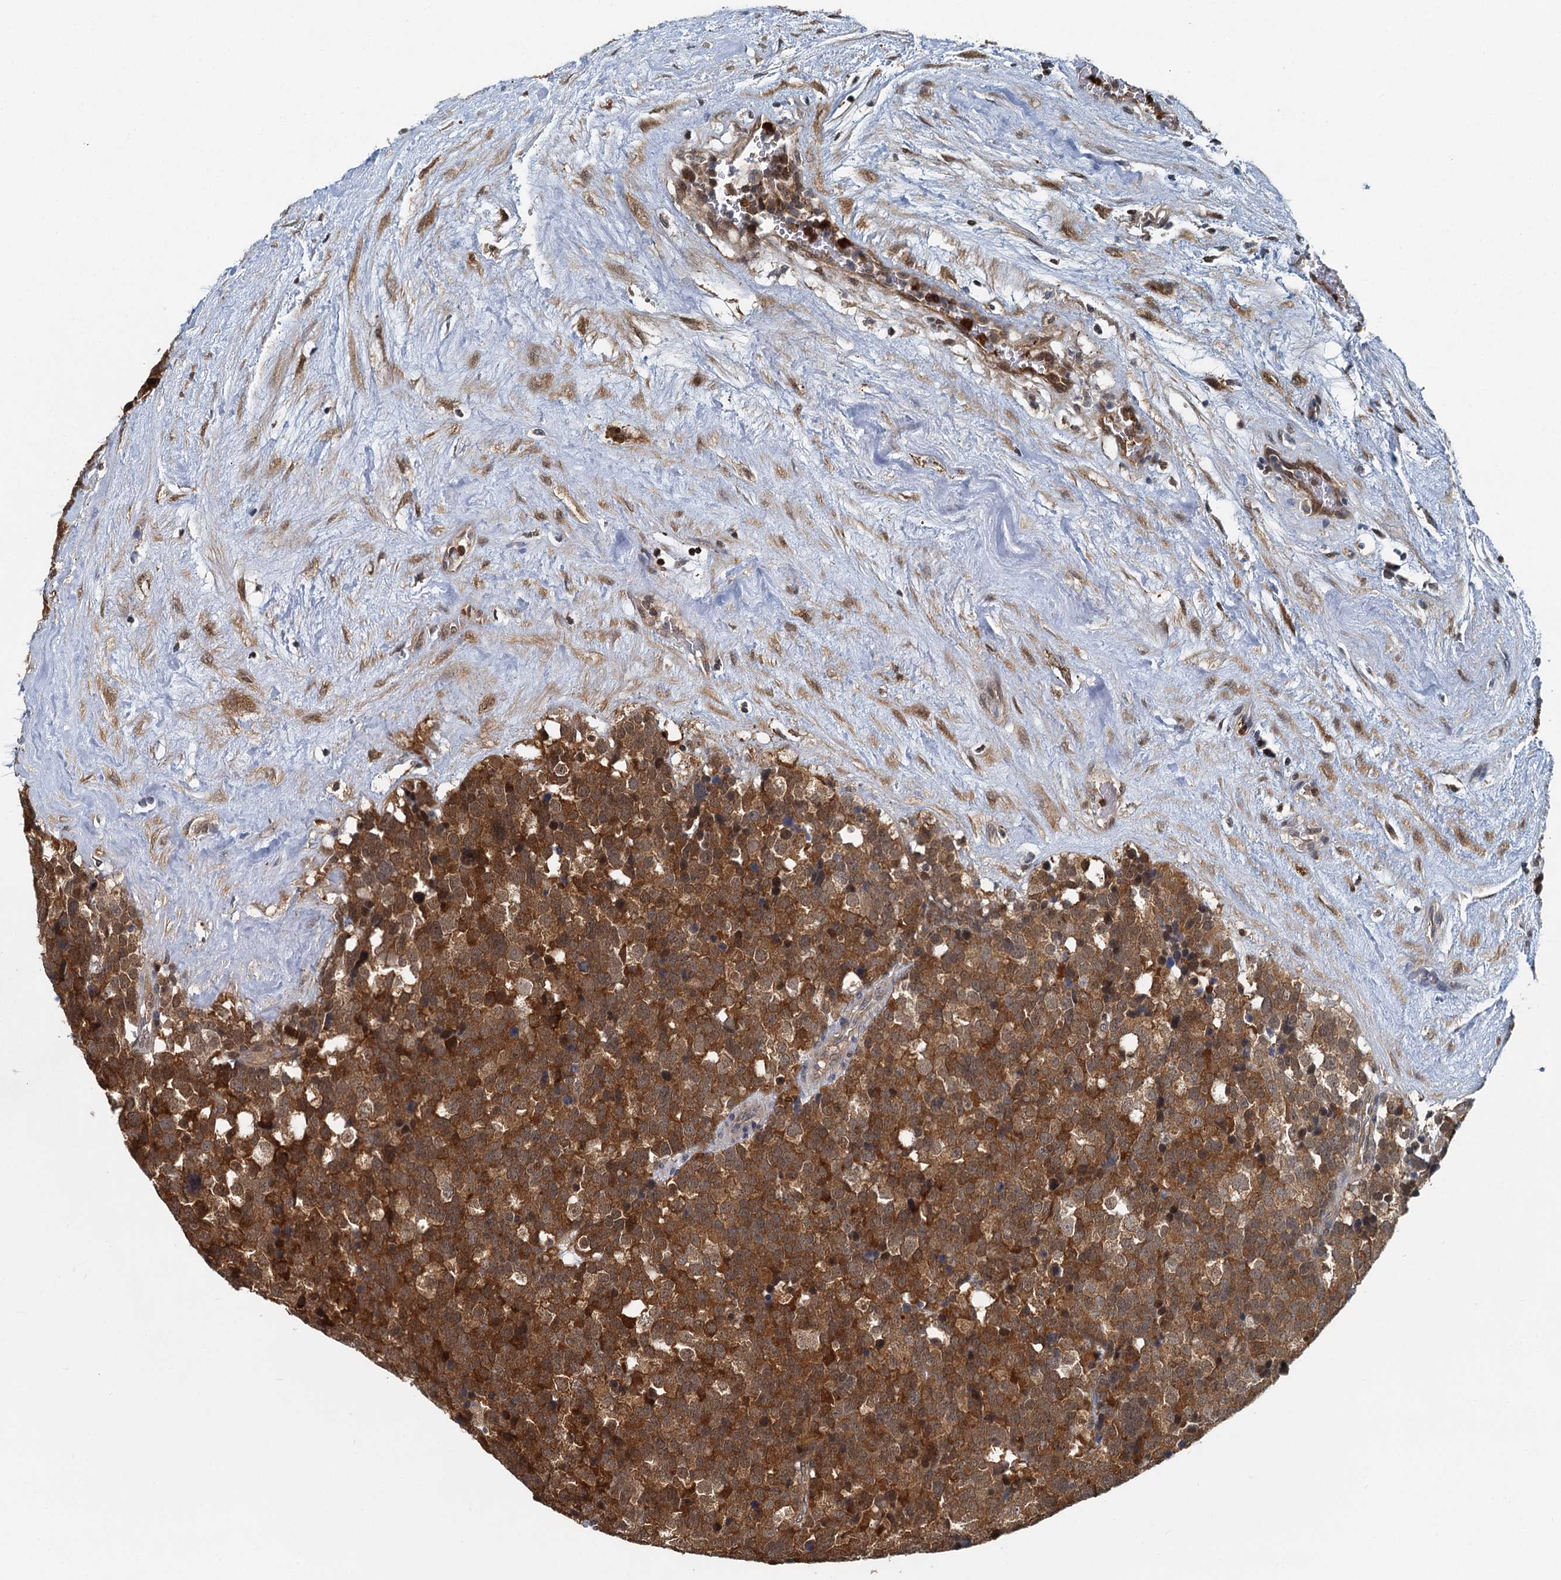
{"staining": {"intensity": "strong", "quantity": ">75%", "location": "cytoplasmic/membranous"}, "tissue": "testis cancer", "cell_type": "Tumor cells", "image_type": "cancer", "snomed": [{"axis": "morphology", "description": "Seminoma, NOS"}, {"axis": "topography", "description": "Testis"}], "caption": "An IHC histopathology image of neoplastic tissue is shown. Protein staining in brown highlights strong cytoplasmic/membranous positivity in testis seminoma within tumor cells.", "gene": "GPI", "patient": {"sex": "male", "age": 71}}